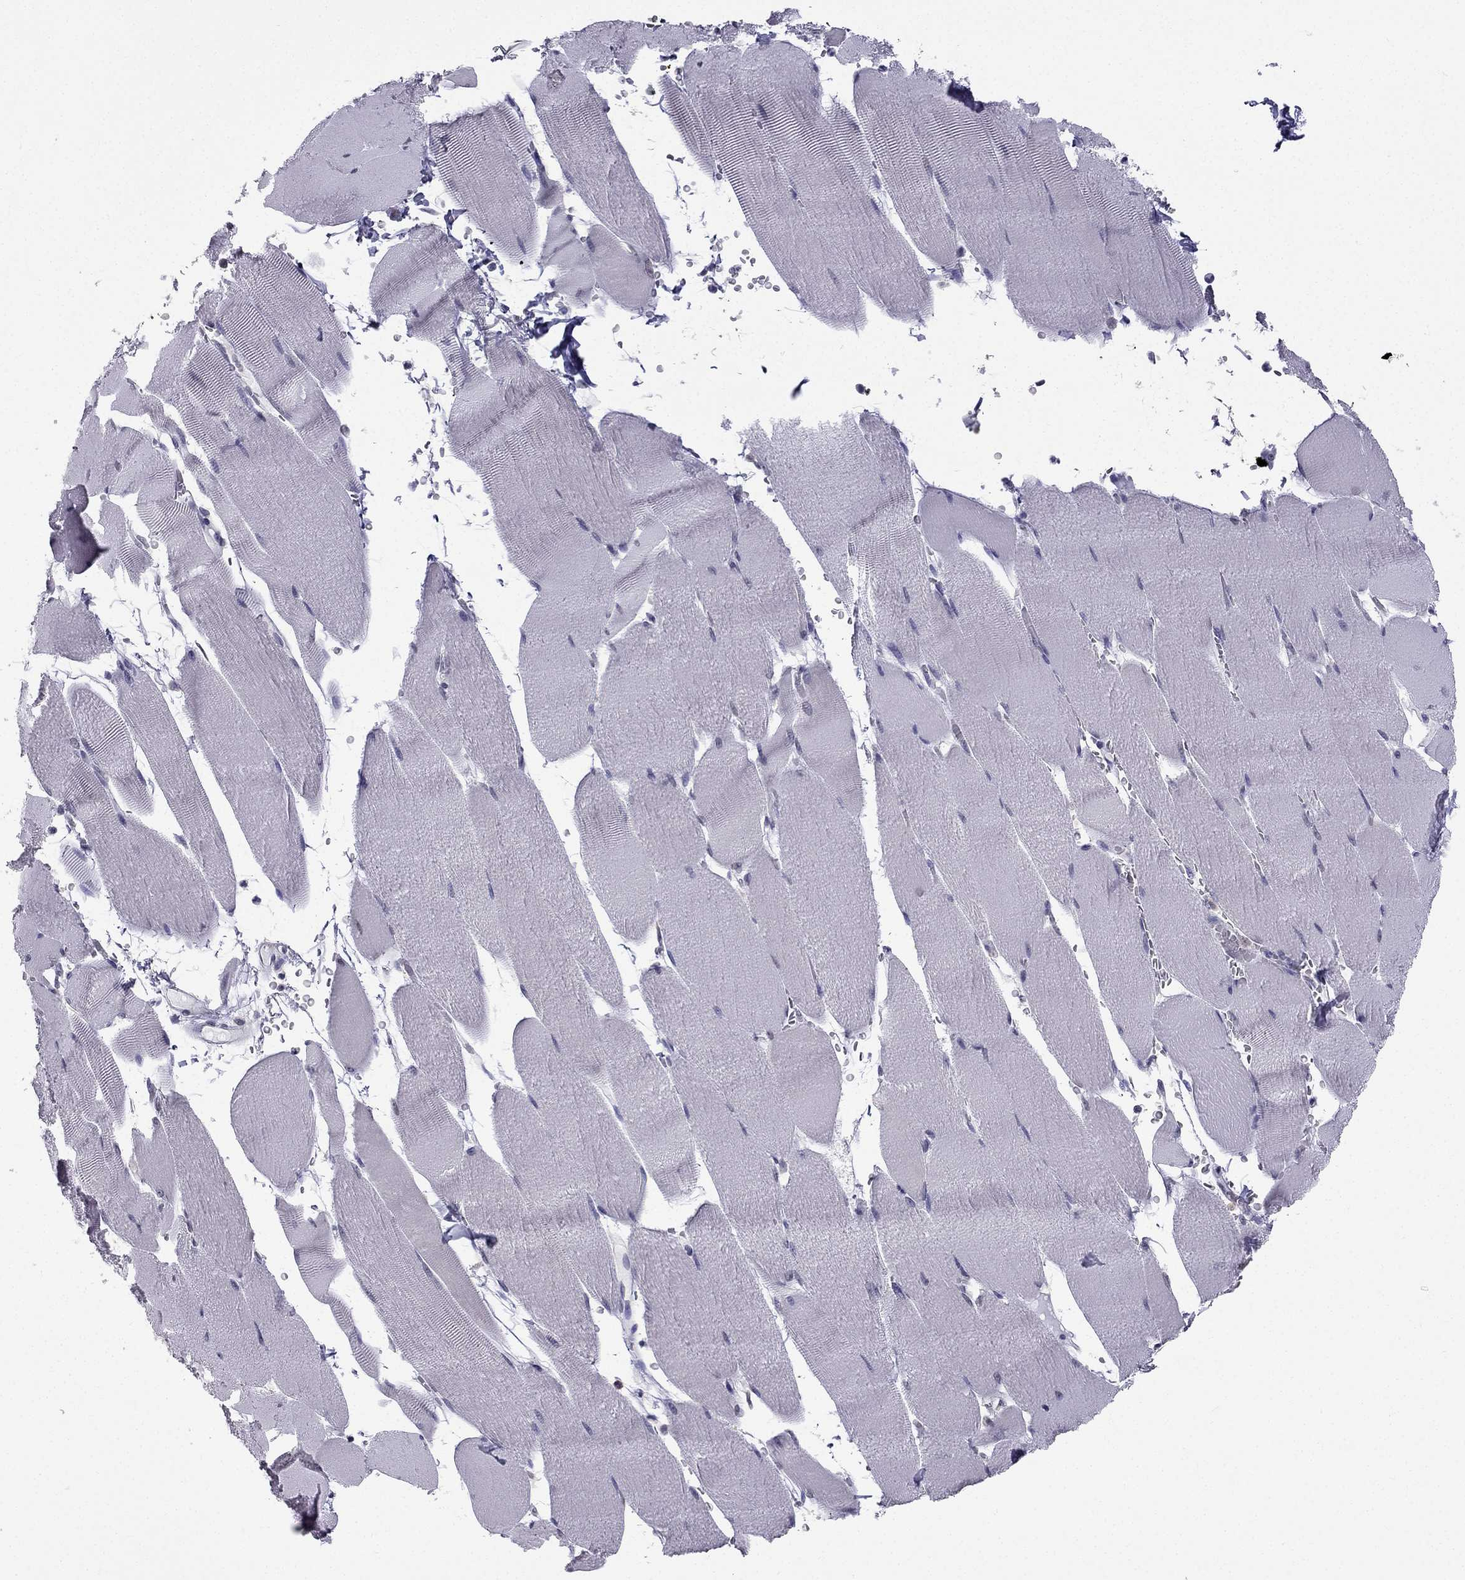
{"staining": {"intensity": "negative", "quantity": "none", "location": "none"}, "tissue": "skeletal muscle", "cell_type": "Myocytes", "image_type": "normal", "snomed": [{"axis": "morphology", "description": "Normal tissue, NOS"}, {"axis": "topography", "description": "Skeletal muscle"}], "caption": "Myocytes show no significant protein staining in unremarkable skeletal muscle.", "gene": "CCK", "patient": {"sex": "male", "age": 56}}